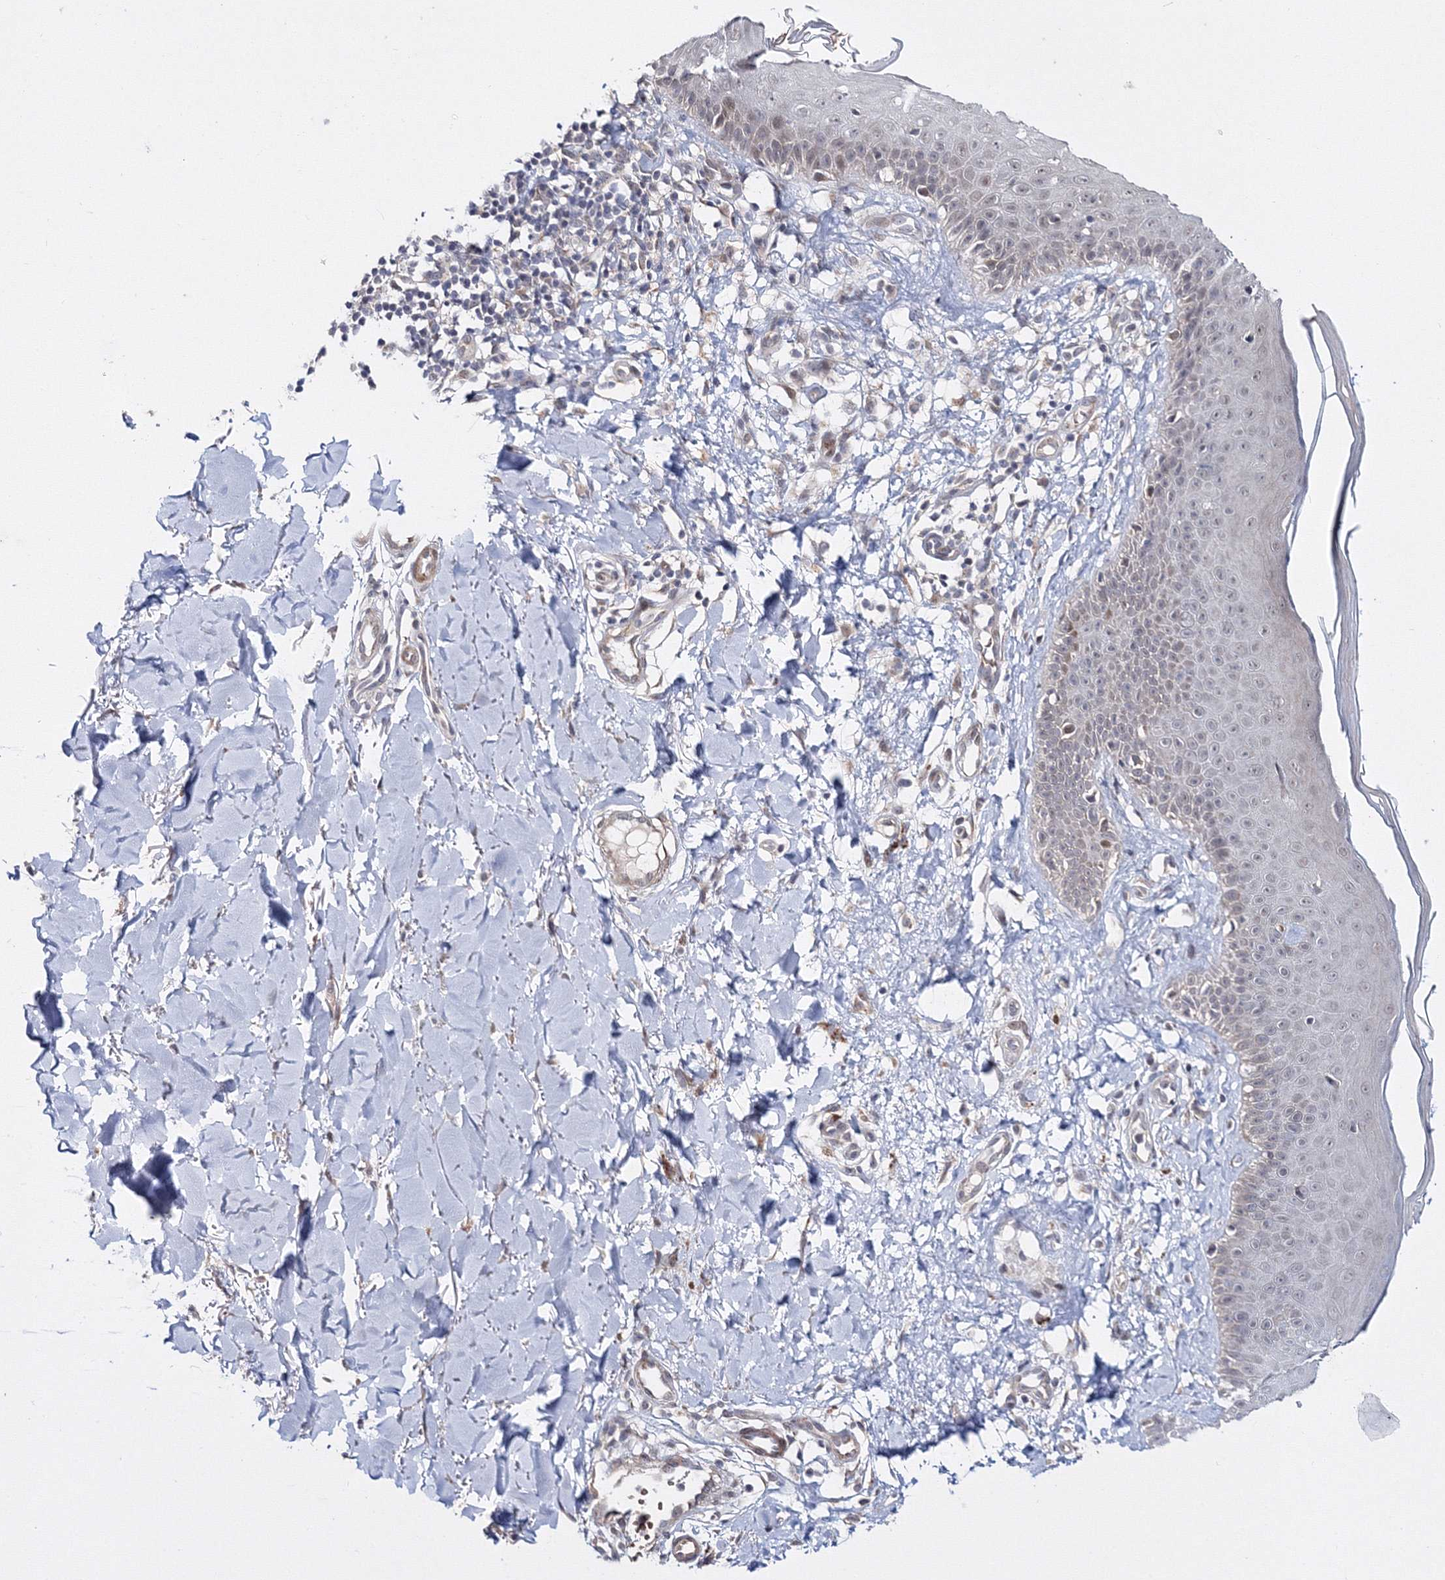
{"staining": {"intensity": "negative", "quantity": "none", "location": "none"}, "tissue": "skin", "cell_type": "Fibroblasts", "image_type": "normal", "snomed": [{"axis": "morphology", "description": "Normal tissue, NOS"}, {"axis": "topography", "description": "Skin"}], "caption": "Histopathology image shows no protein positivity in fibroblasts of normal skin.", "gene": "C11orf52", "patient": {"sex": "male", "age": 52}}